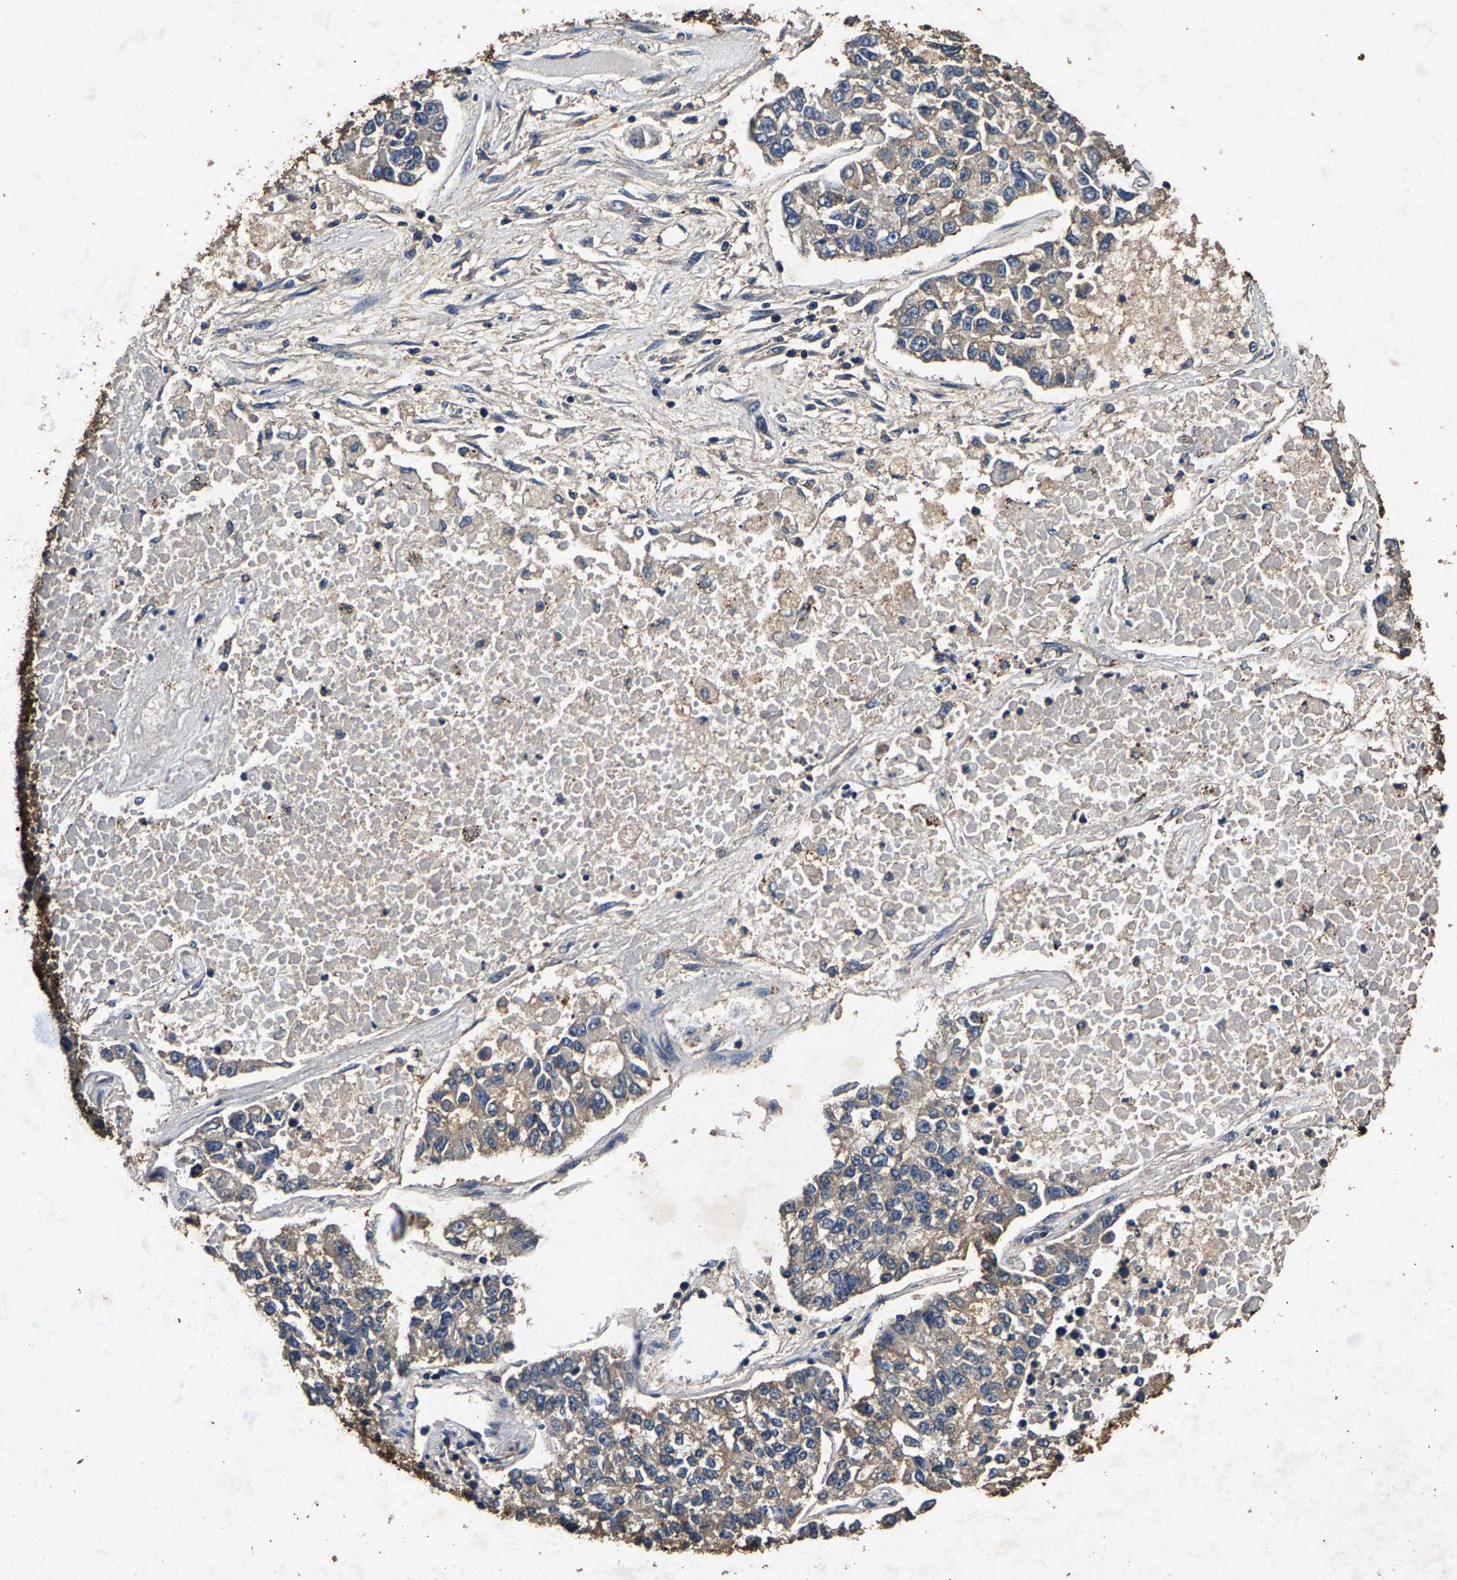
{"staining": {"intensity": "weak", "quantity": "<25%", "location": "cytoplasmic/membranous"}, "tissue": "lung cancer", "cell_type": "Tumor cells", "image_type": "cancer", "snomed": [{"axis": "morphology", "description": "Adenocarcinoma, NOS"}, {"axis": "topography", "description": "Lung"}], "caption": "An image of human lung adenocarcinoma is negative for staining in tumor cells.", "gene": "PPP1CC", "patient": {"sex": "male", "age": 49}}